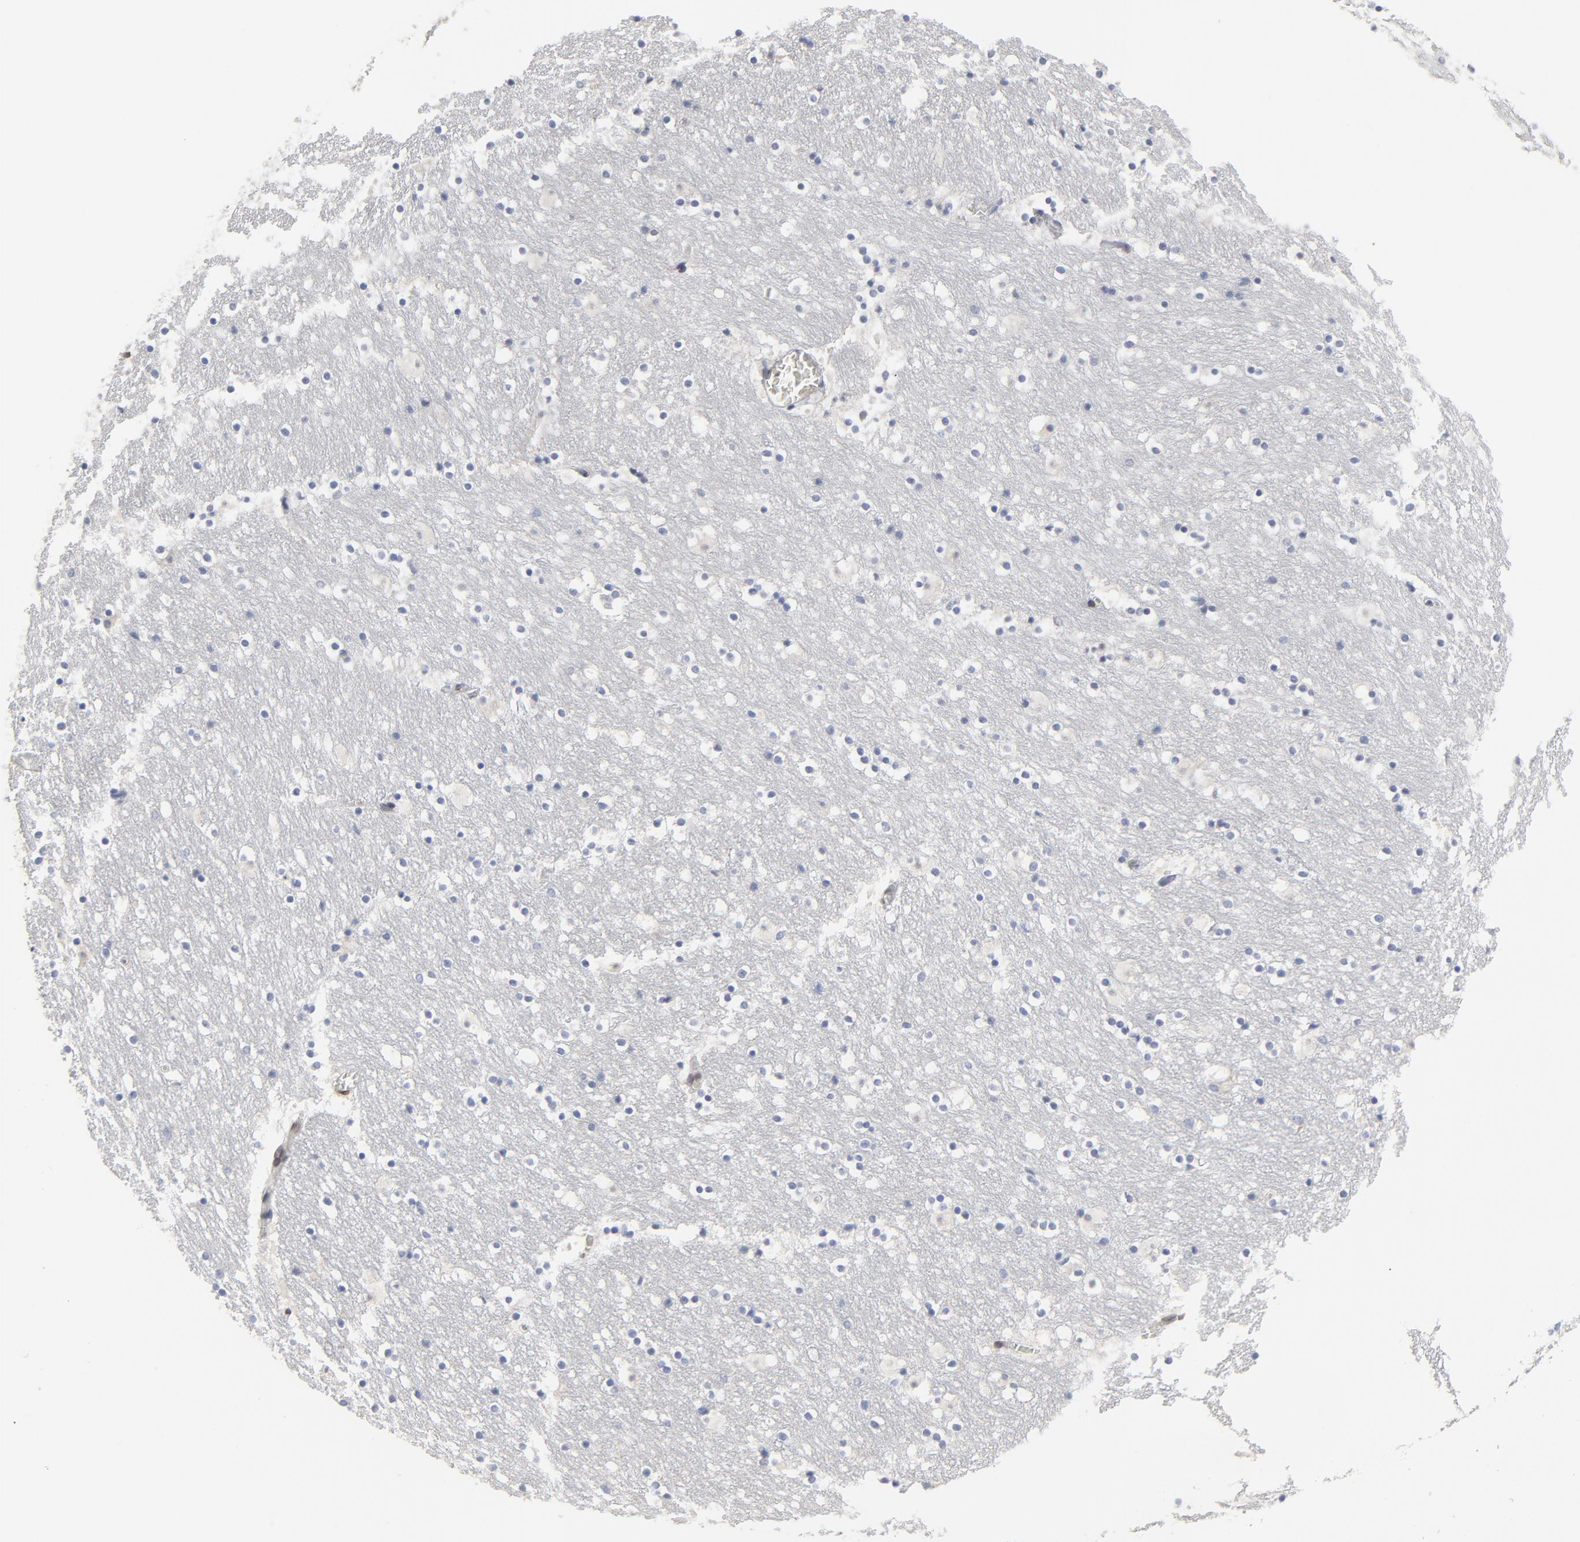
{"staining": {"intensity": "weak", "quantity": "<25%", "location": "cytoplasmic/membranous,nuclear"}, "tissue": "caudate", "cell_type": "Glial cells", "image_type": "normal", "snomed": [{"axis": "morphology", "description": "Normal tissue, NOS"}, {"axis": "topography", "description": "Lateral ventricle wall"}], "caption": "Human caudate stained for a protein using IHC displays no expression in glial cells.", "gene": "SYNE2", "patient": {"sex": "male", "age": 45}}